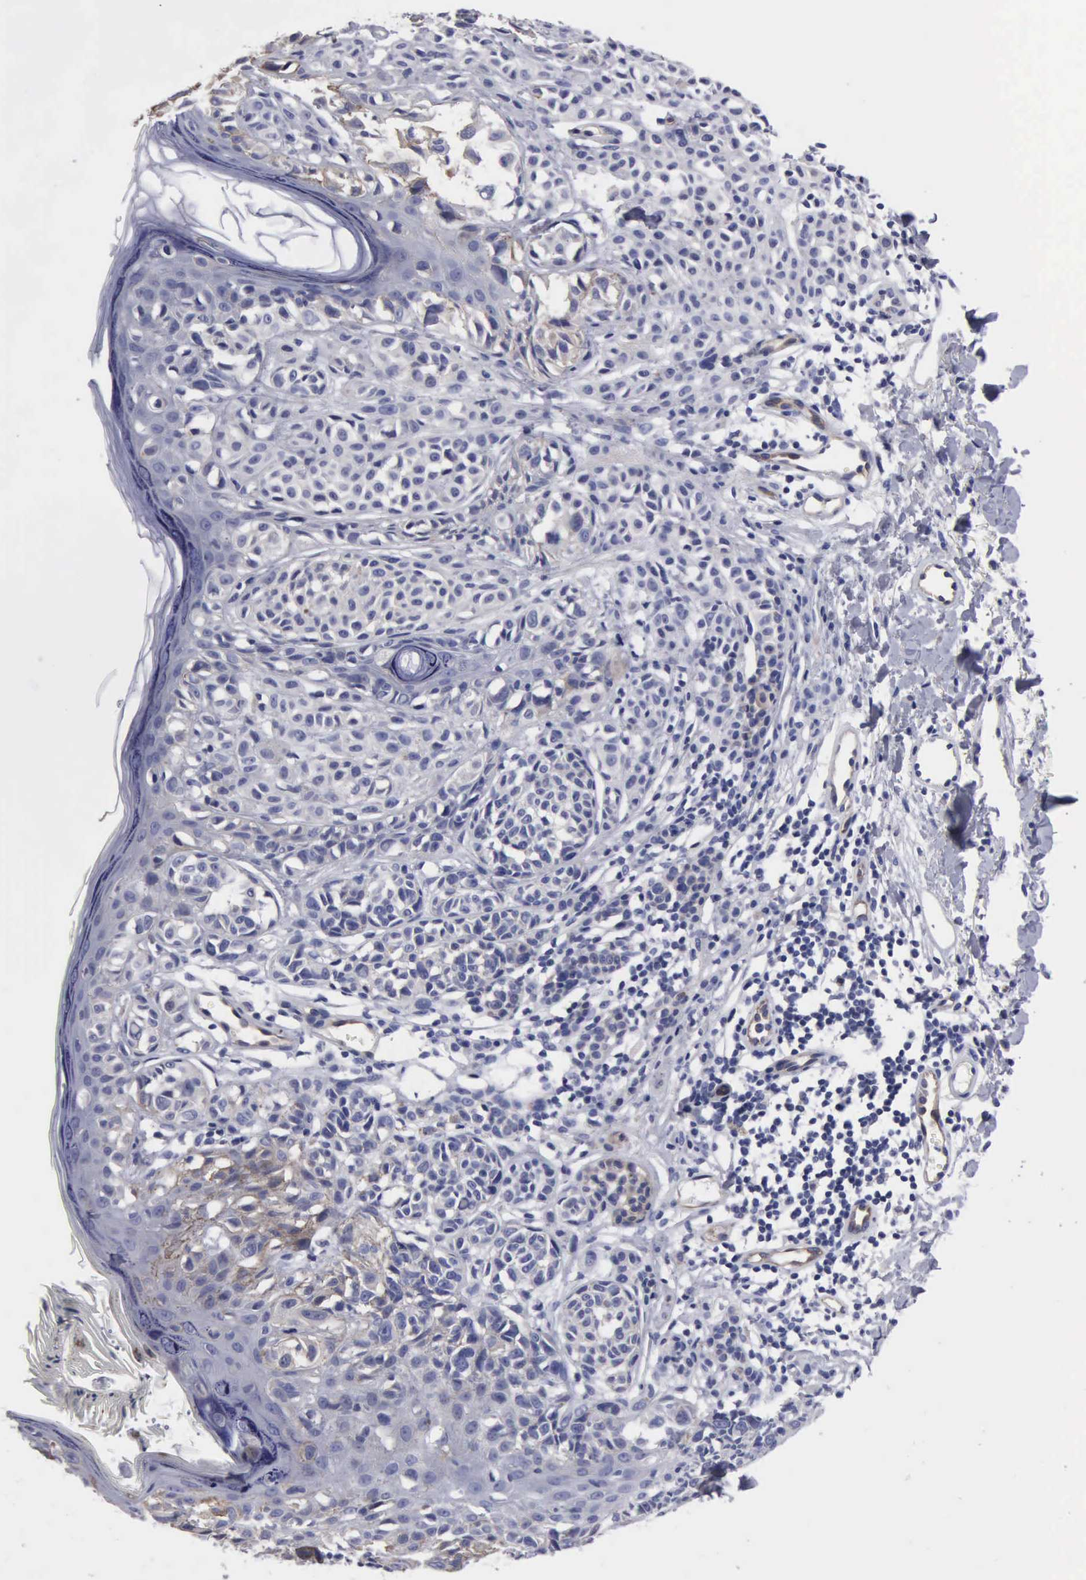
{"staining": {"intensity": "weak", "quantity": "<25%", "location": "cytoplasmic/membranous"}, "tissue": "melanoma", "cell_type": "Tumor cells", "image_type": "cancer", "snomed": [{"axis": "morphology", "description": "Malignant melanoma, NOS"}, {"axis": "topography", "description": "Skin"}], "caption": "The micrograph demonstrates no significant staining in tumor cells of malignant melanoma.", "gene": "RDX", "patient": {"sex": "male", "age": 40}}